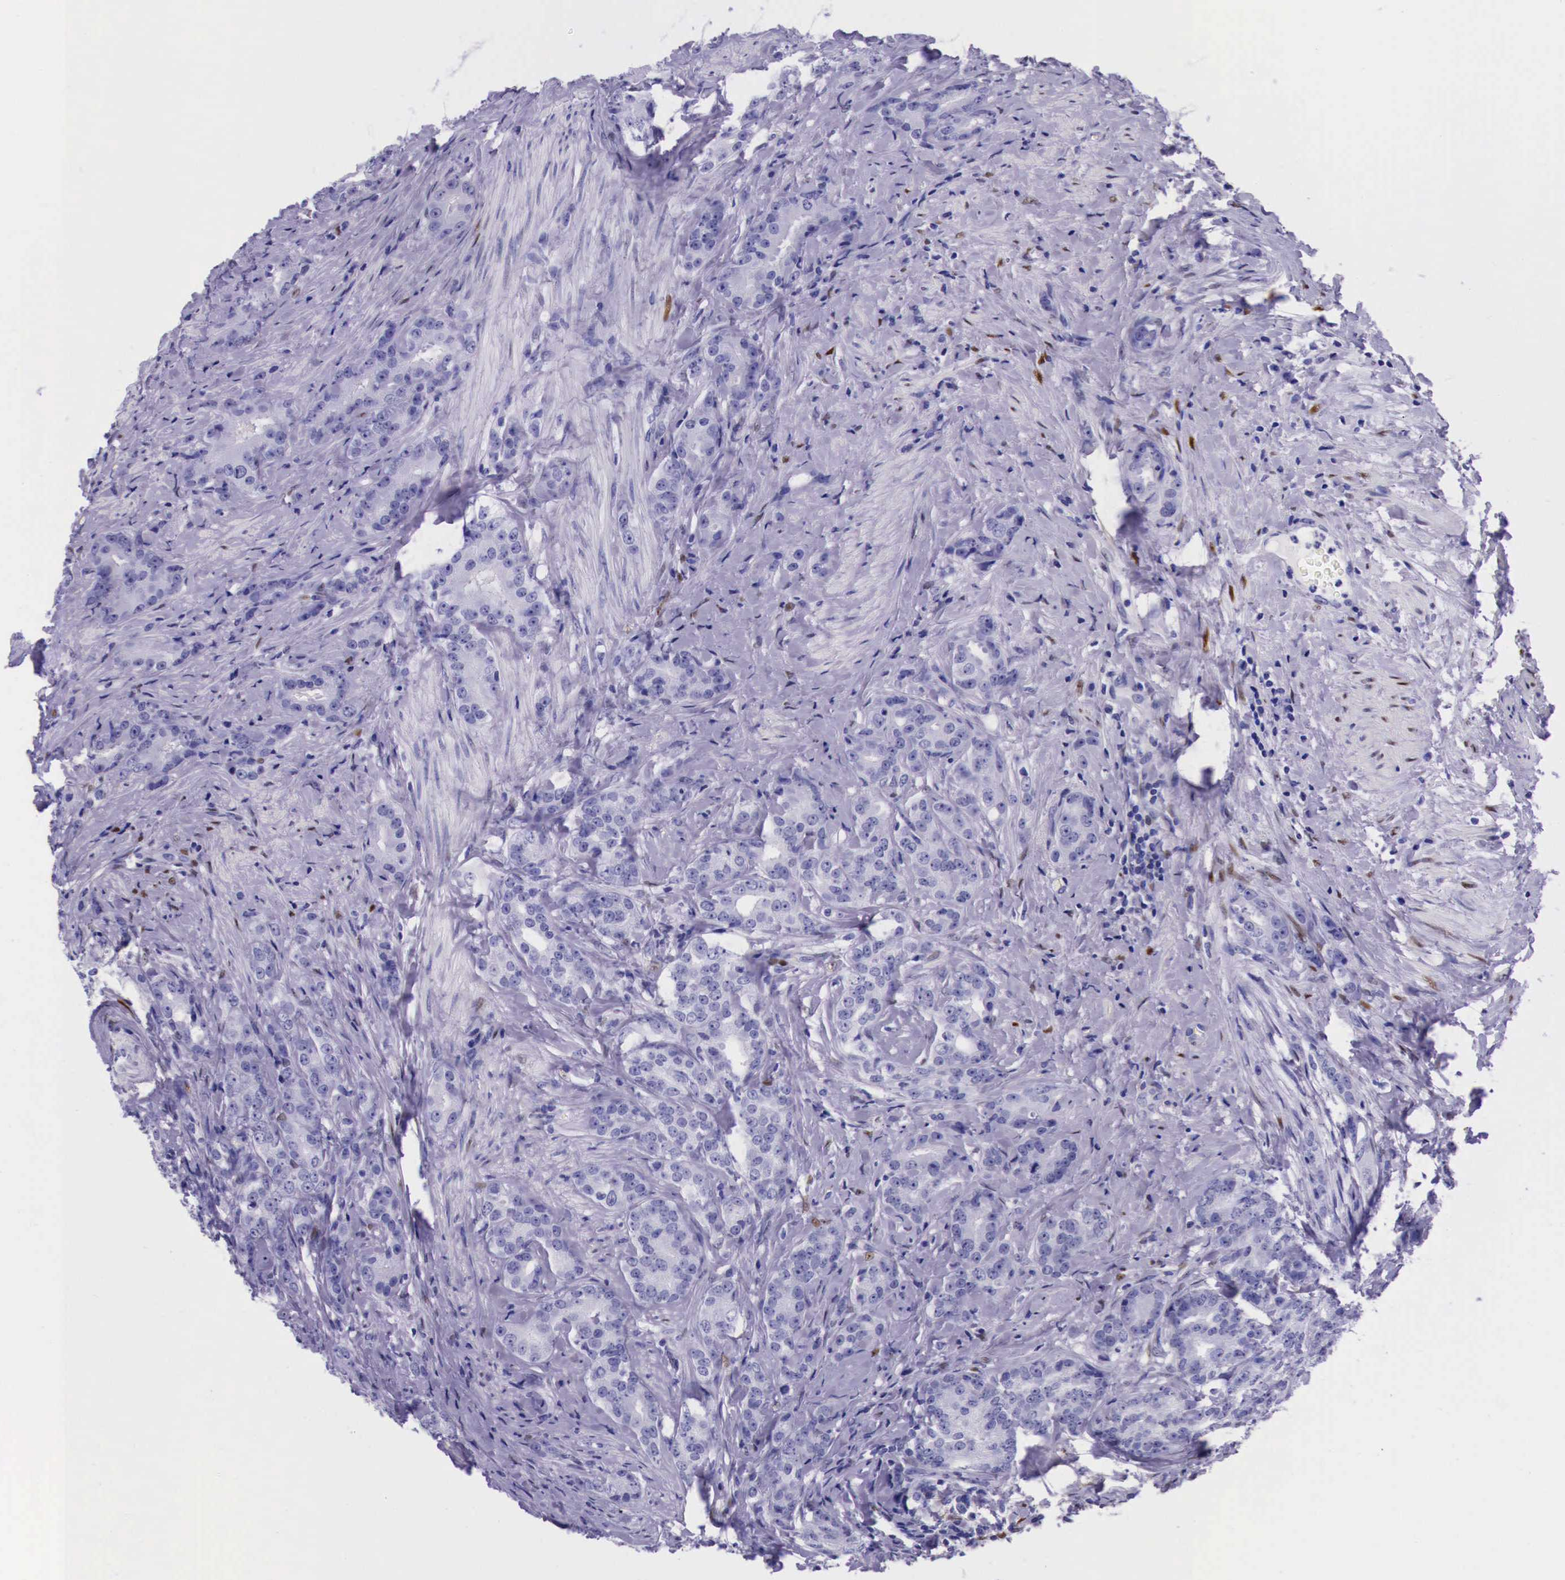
{"staining": {"intensity": "negative", "quantity": "none", "location": "none"}, "tissue": "prostate cancer", "cell_type": "Tumor cells", "image_type": "cancer", "snomed": [{"axis": "morphology", "description": "Adenocarcinoma, Medium grade"}, {"axis": "topography", "description": "Prostate"}], "caption": "High magnification brightfield microscopy of medium-grade adenocarcinoma (prostate) stained with DAB (brown) and counterstained with hematoxylin (blue): tumor cells show no significant expression. Brightfield microscopy of IHC stained with DAB (brown) and hematoxylin (blue), captured at high magnification.", "gene": "ESR1", "patient": {"sex": "male", "age": 59}}